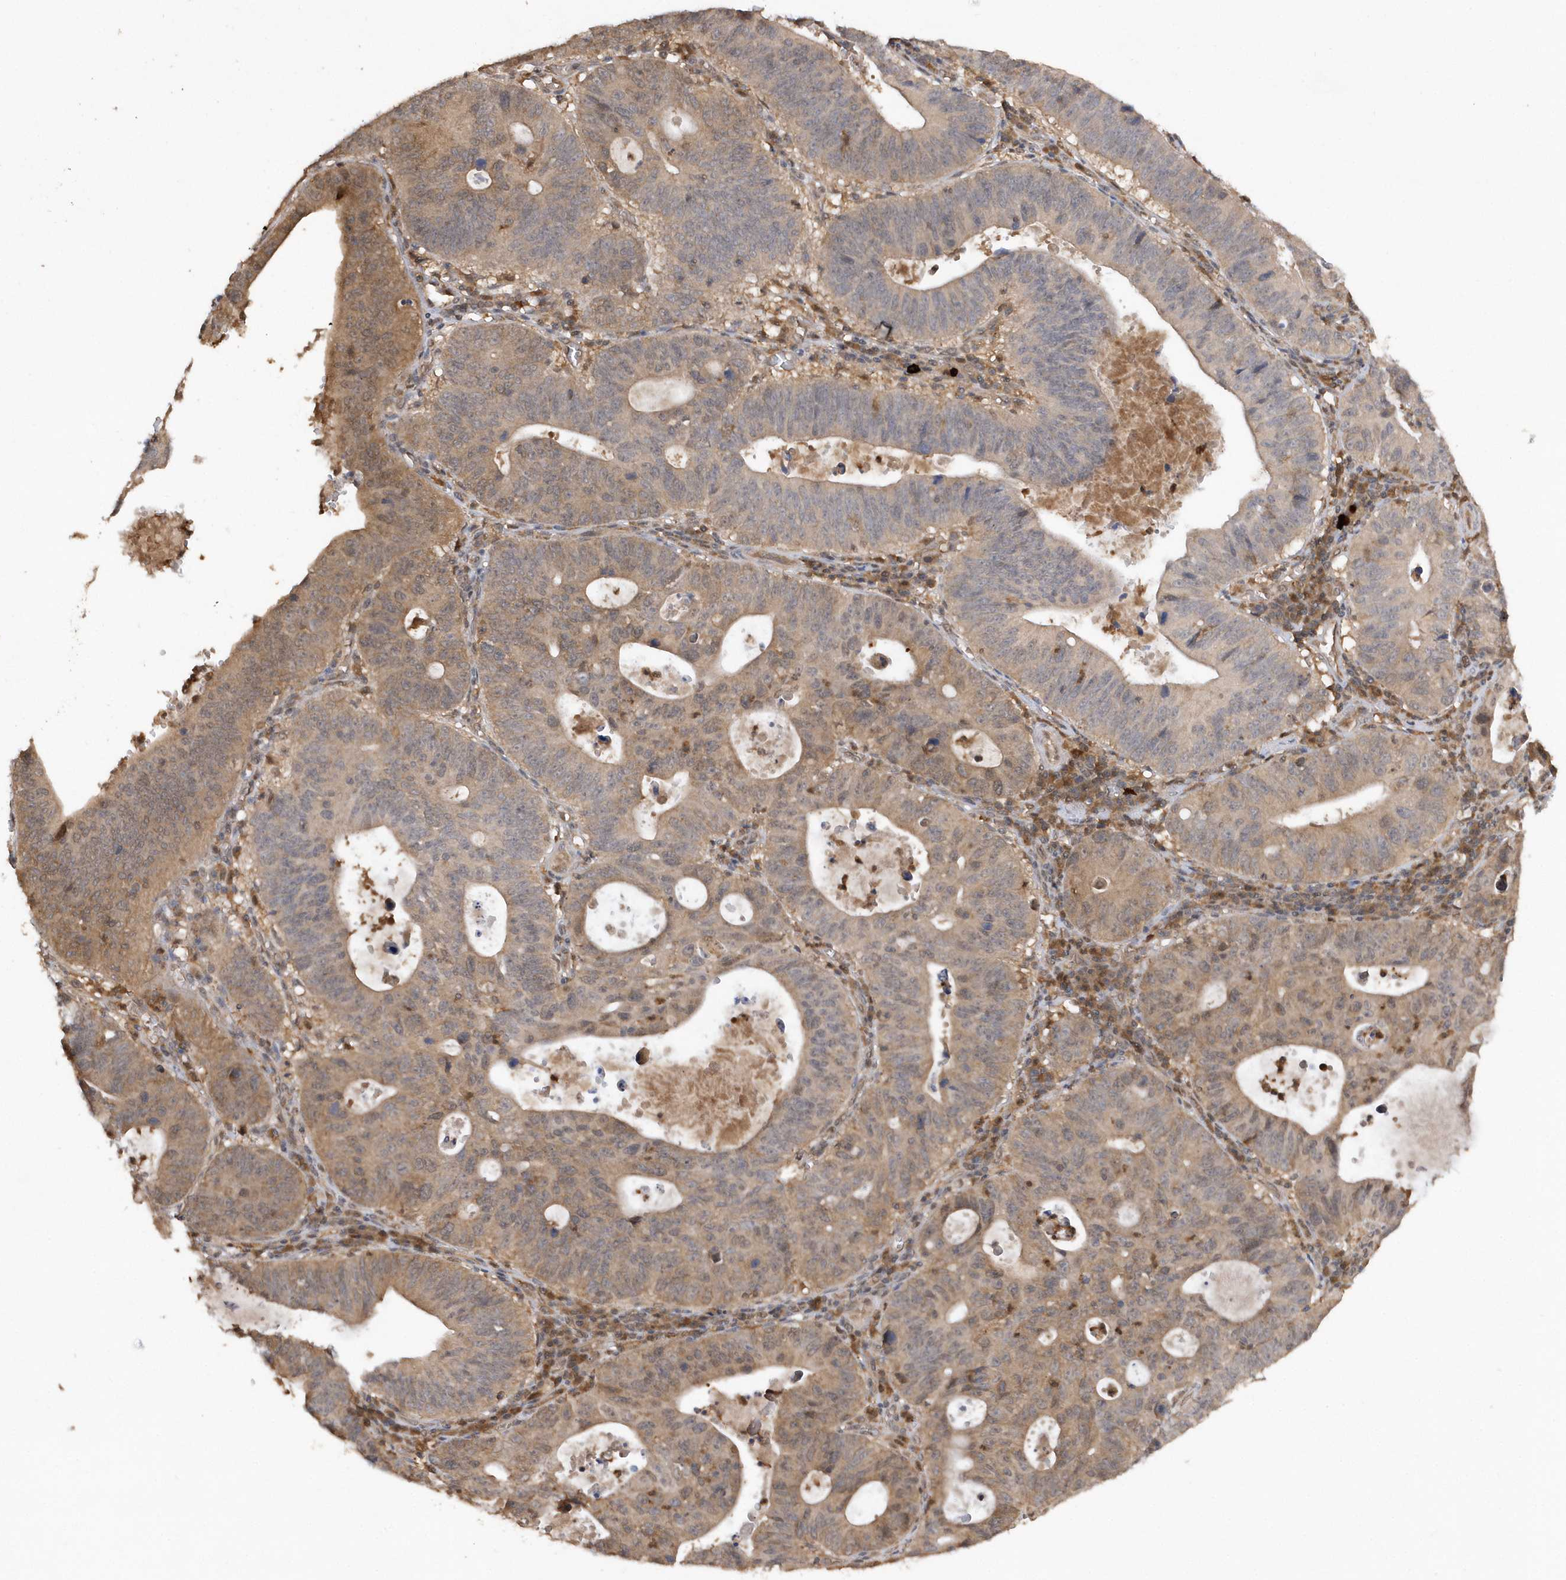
{"staining": {"intensity": "moderate", "quantity": "25%-75%", "location": "cytoplasmic/membranous"}, "tissue": "stomach cancer", "cell_type": "Tumor cells", "image_type": "cancer", "snomed": [{"axis": "morphology", "description": "Adenocarcinoma, NOS"}, {"axis": "topography", "description": "Stomach"}], "caption": "Moderate cytoplasmic/membranous staining is identified in about 25%-75% of tumor cells in stomach adenocarcinoma. (brown staining indicates protein expression, while blue staining denotes nuclei).", "gene": "RPE", "patient": {"sex": "male", "age": 59}}